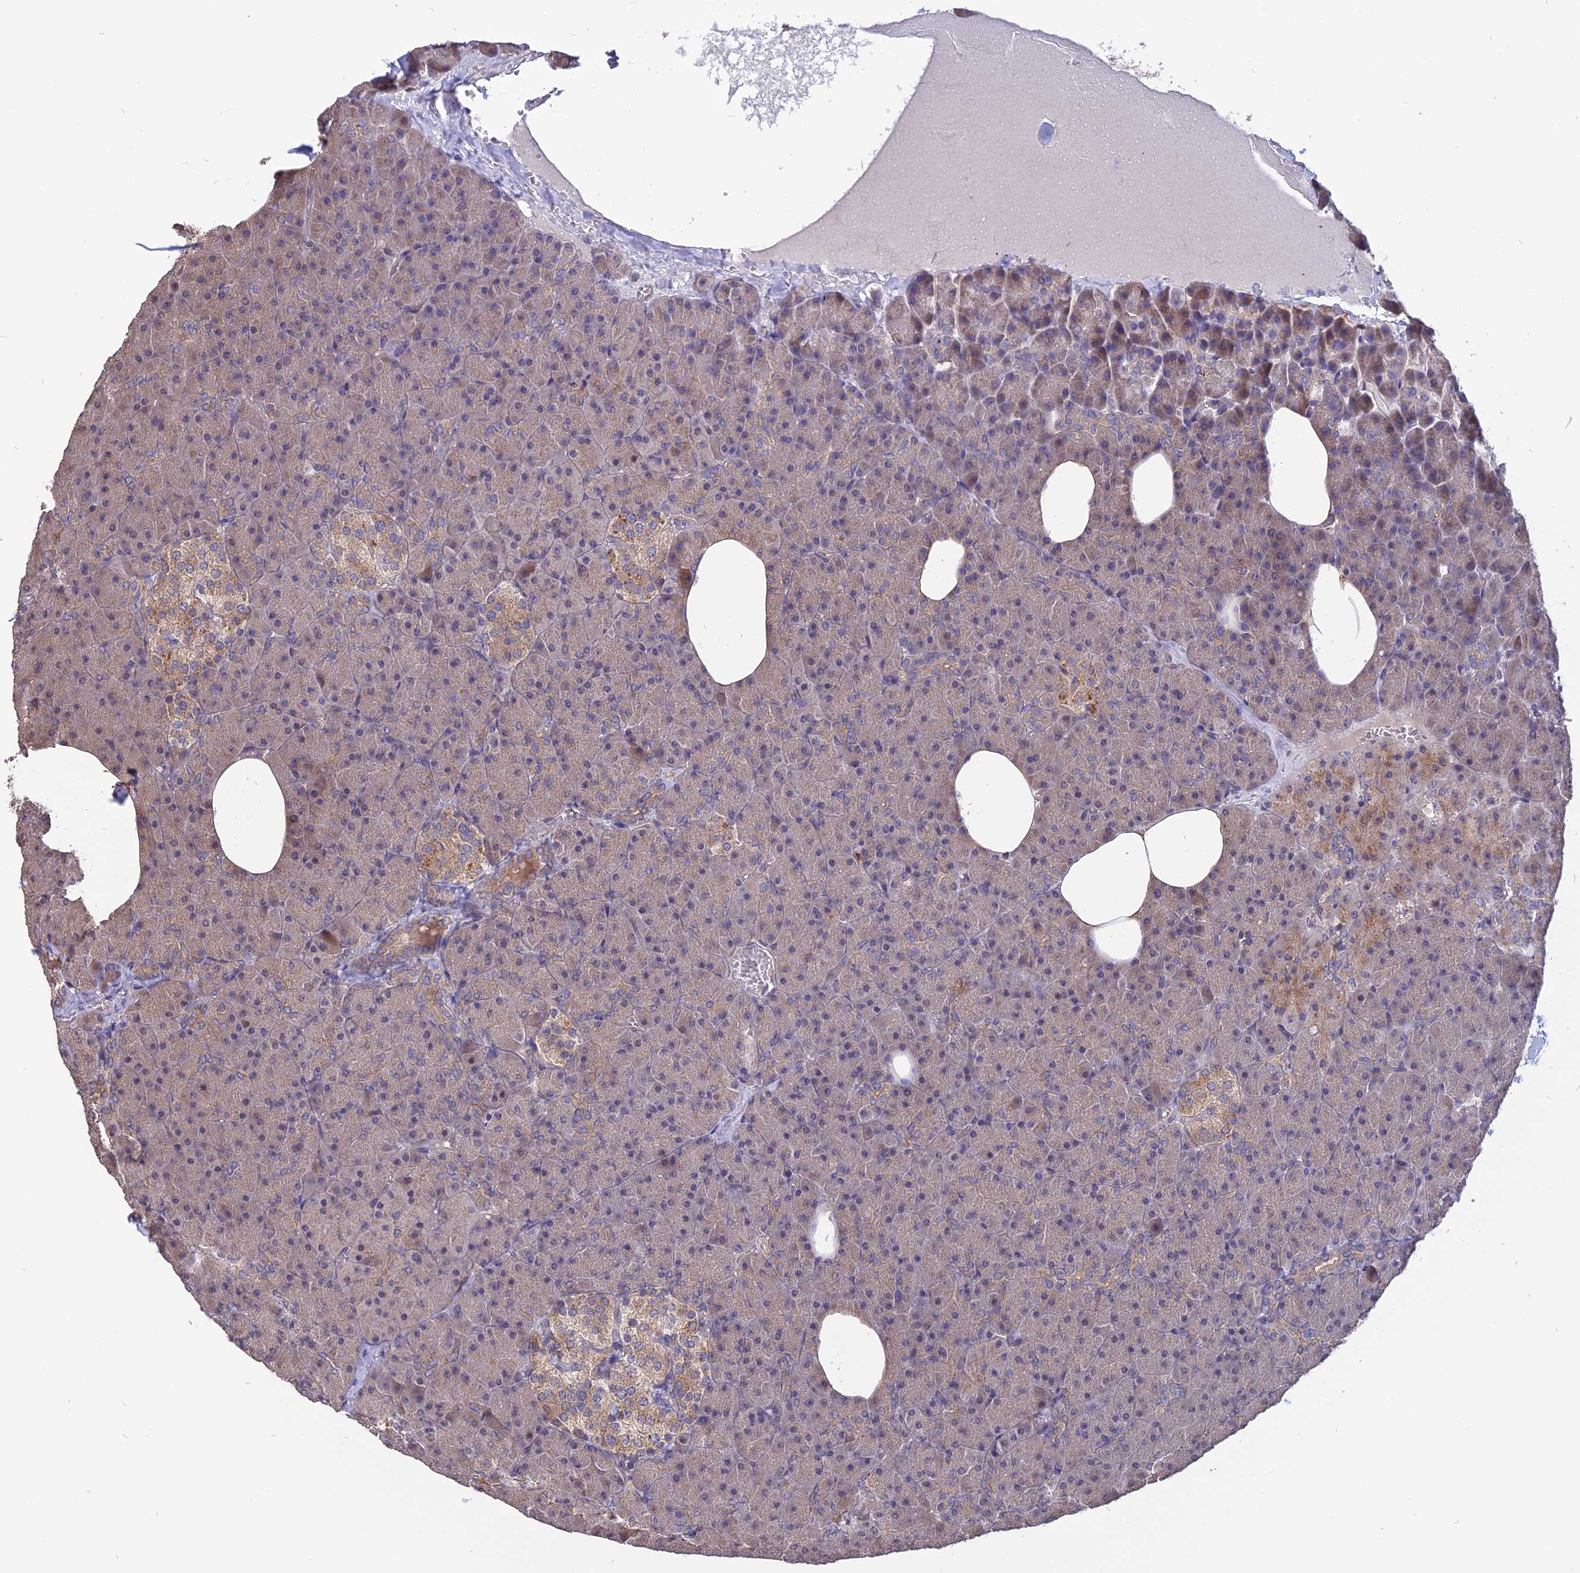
{"staining": {"intensity": "weak", "quantity": "25%-75%", "location": "cytoplasmic/membranous"}, "tissue": "pancreas", "cell_type": "Exocrine glandular cells", "image_type": "normal", "snomed": [{"axis": "morphology", "description": "Normal tissue, NOS"}, {"axis": "morphology", "description": "Carcinoid, malignant, NOS"}, {"axis": "topography", "description": "Pancreas"}], "caption": "Exocrine glandular cells show weak cytoplasmic/membranous positivity in about 25%-75% of cells in normal pancreas.", "gene": "CARMIL2", "patient": {"sex": "female", "age": 35}}